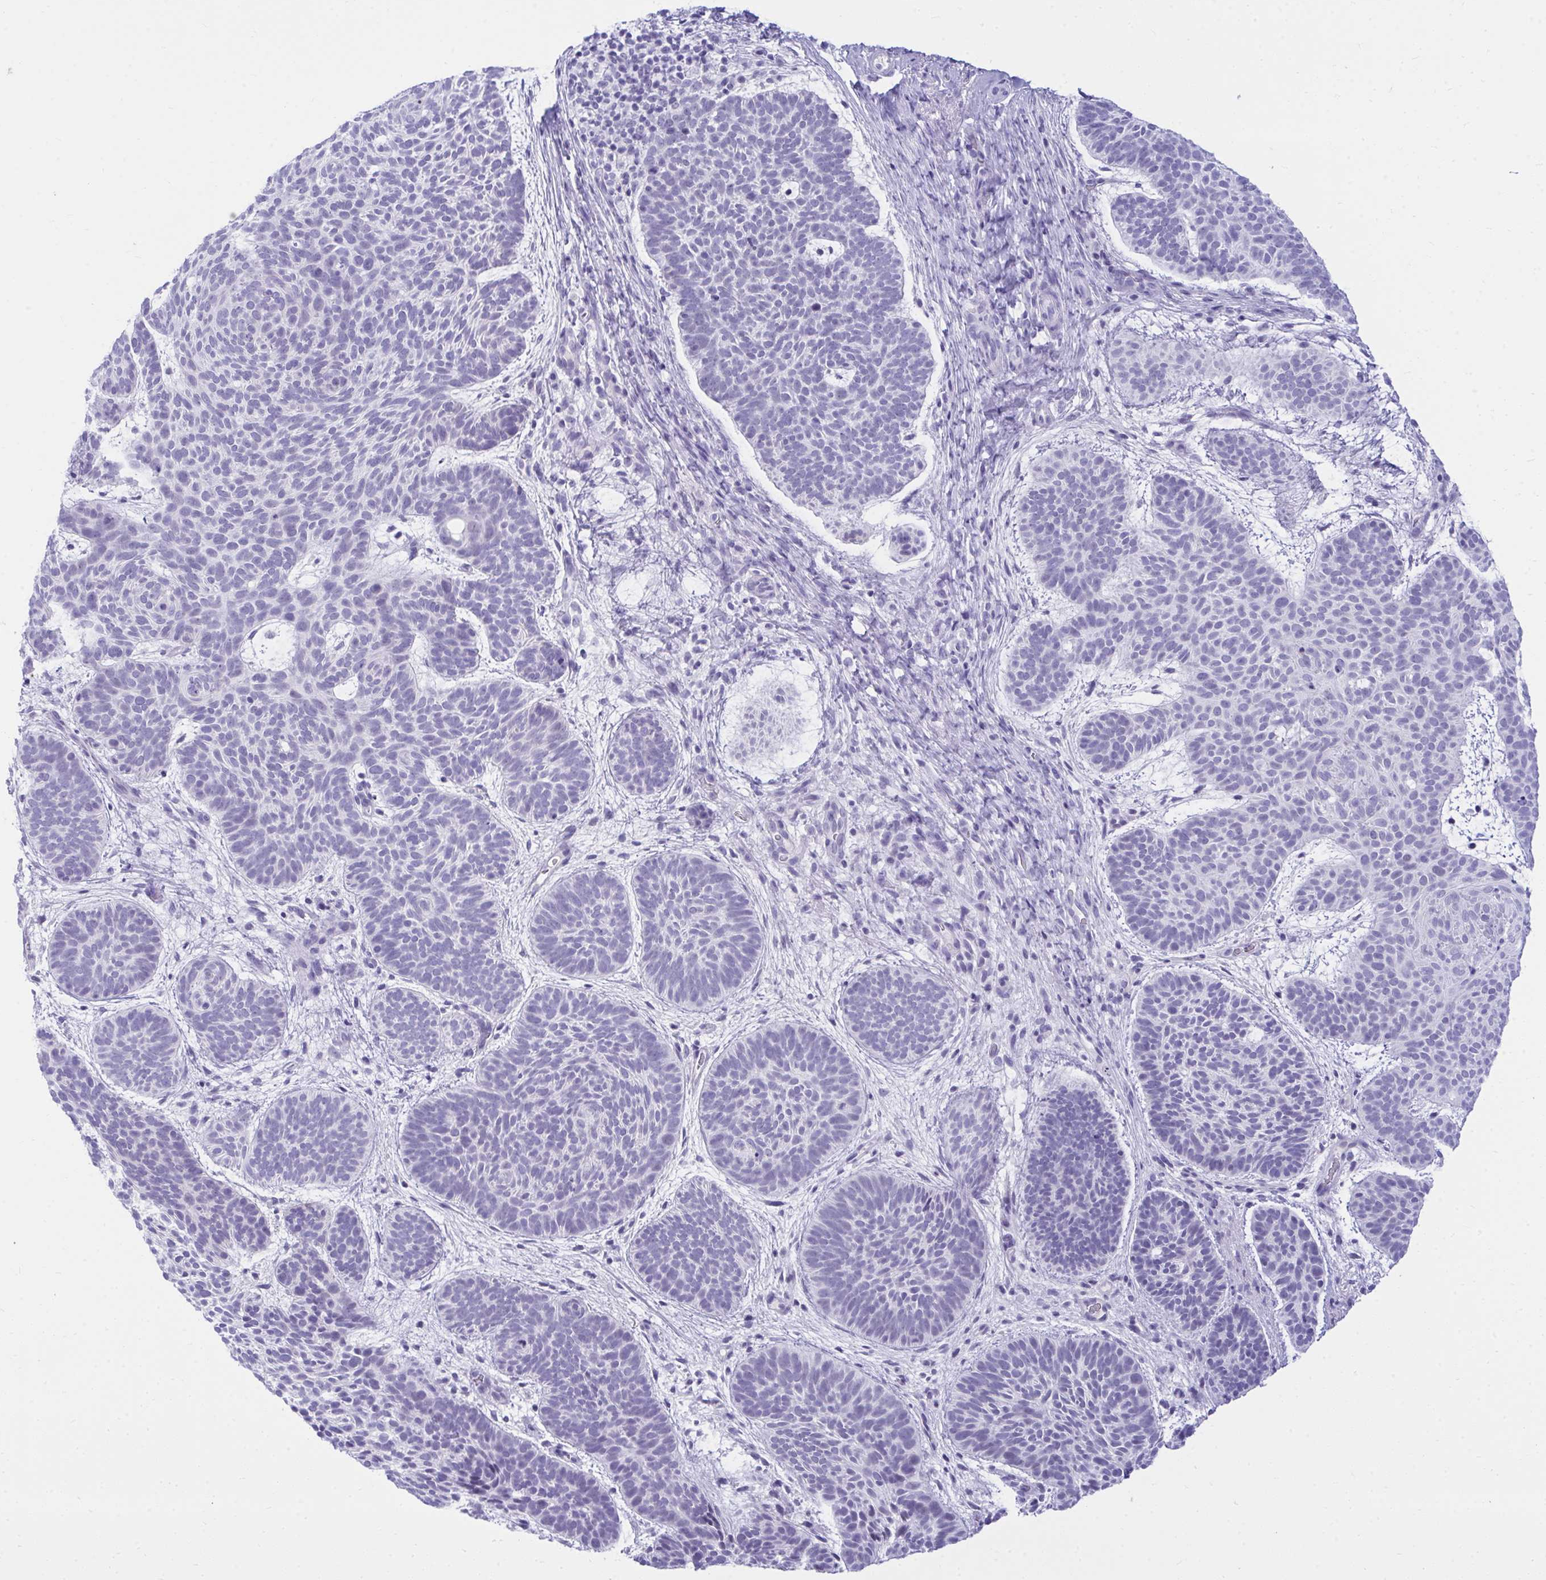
{"staining": {"intensity": "negative", "quantity": "none", "location": "none"}, "tissue": "skin cancer", "cell_type": "Tumor cells", "image_type": "cancer", "snomed": [{"axis": "morphology", "description": "Basal cell carcinoma"}, {"axis": "topography", "description": "Skin"}, {"axis": "topography", "description": "Skin of face"}], "caption": "IHC image of human skin basal cell carcinoma stained for a protein (brown), which demonstrates no staining in tumor cells.", "gene": "OR5F1", "patient": {"sex": "male", "age": 73}}